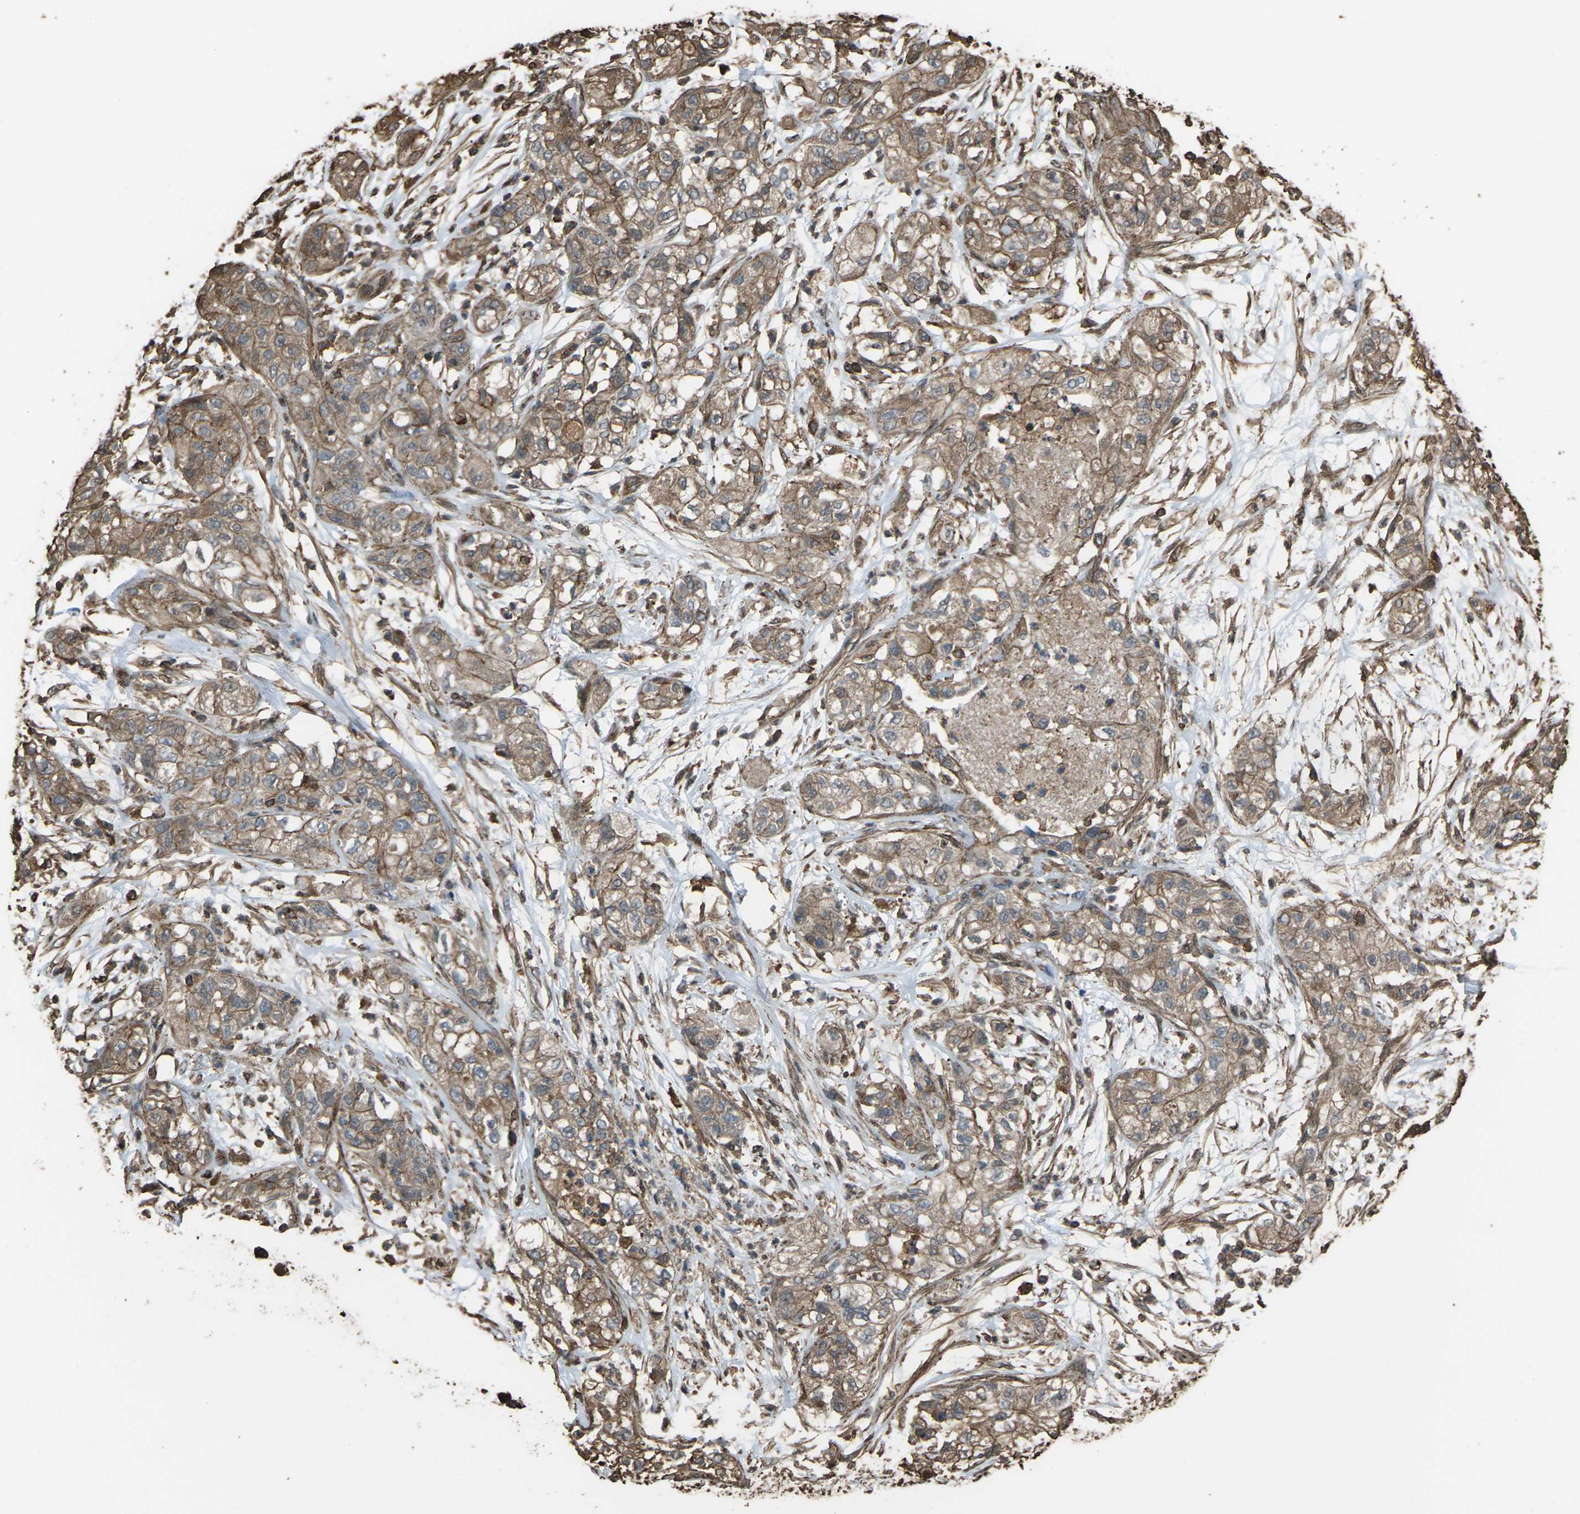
{"staining": {"intensity": "moderate", "quantity": ">75%", "location": "cytoplasmic/membranous"}, "tissue": "pancreatic cancer", "cell_type": "Tumor cells", "image_type": "cancer", "snomed": [{"axis": "morphology", "description": "Adenocarcinoma, NOS"}, {"axis": "topography", "description": "Pancreas"}], "caption": "Moderate cytoplasmic/membranous positivity for a protein is identified in about >75% of tumor cells of pancreatic adenocarcinoma using immunohistochemistry.", "gene": "DHPS", "patient": {"sex": "female", "age": 78}}